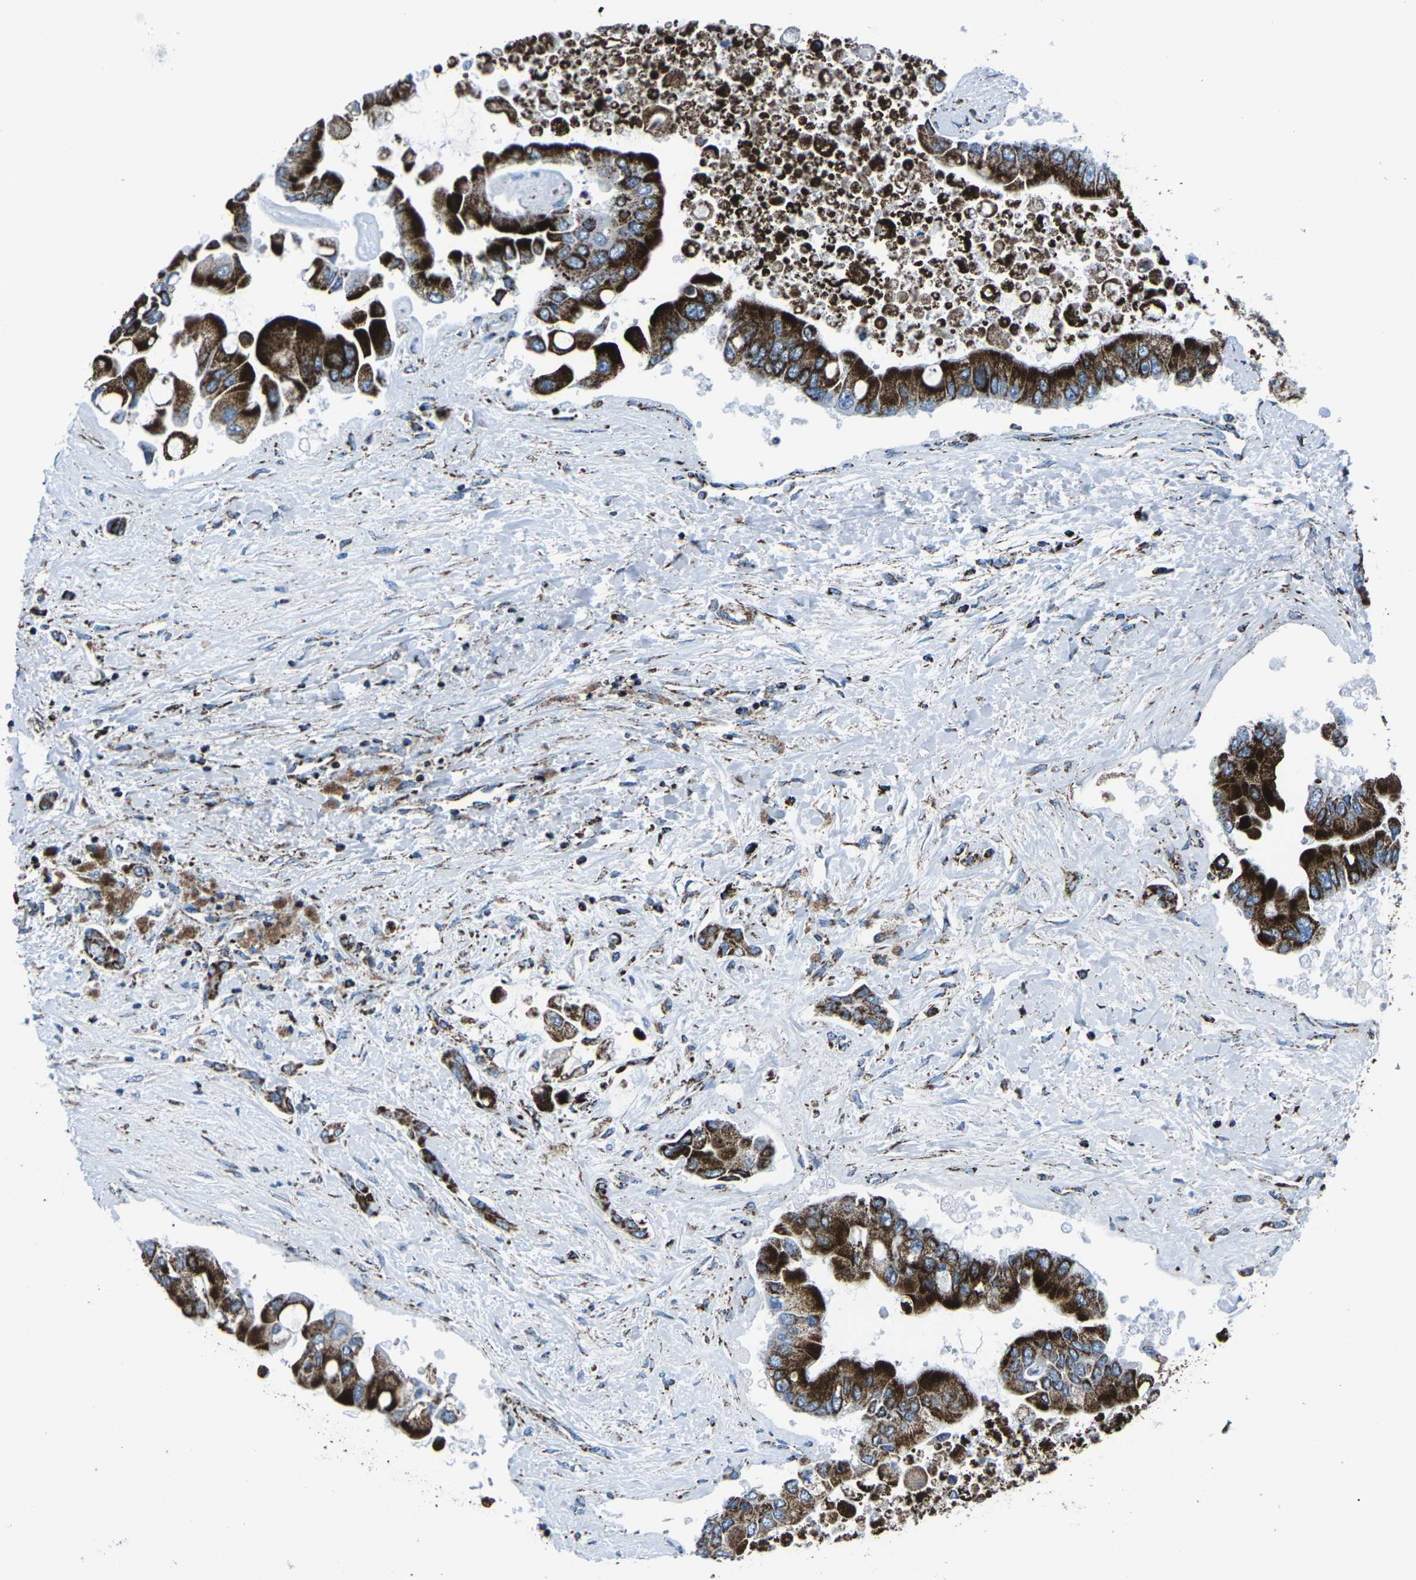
{"staining": {"intensity": "strong", "quantity": ">75%", "location": "cytoplasmic/membranous"}, "tissue": "liver cancer", "cell_type": "Tumor cells", "image_type": "cancer", "snomed": [{"axis": "morphology", "description": "Cholangiocarcinoma"}, {"axis": "topography", "description": "Liver"}], "caption": "Protein analysis of liver cancer (cholangiocarcinoma) tissue displays strong cytoplasmic/membranous staining in about >75% of tumor cells.", "gene": "MT-CO2", "patient": {"sex": "male", "age": 50}}